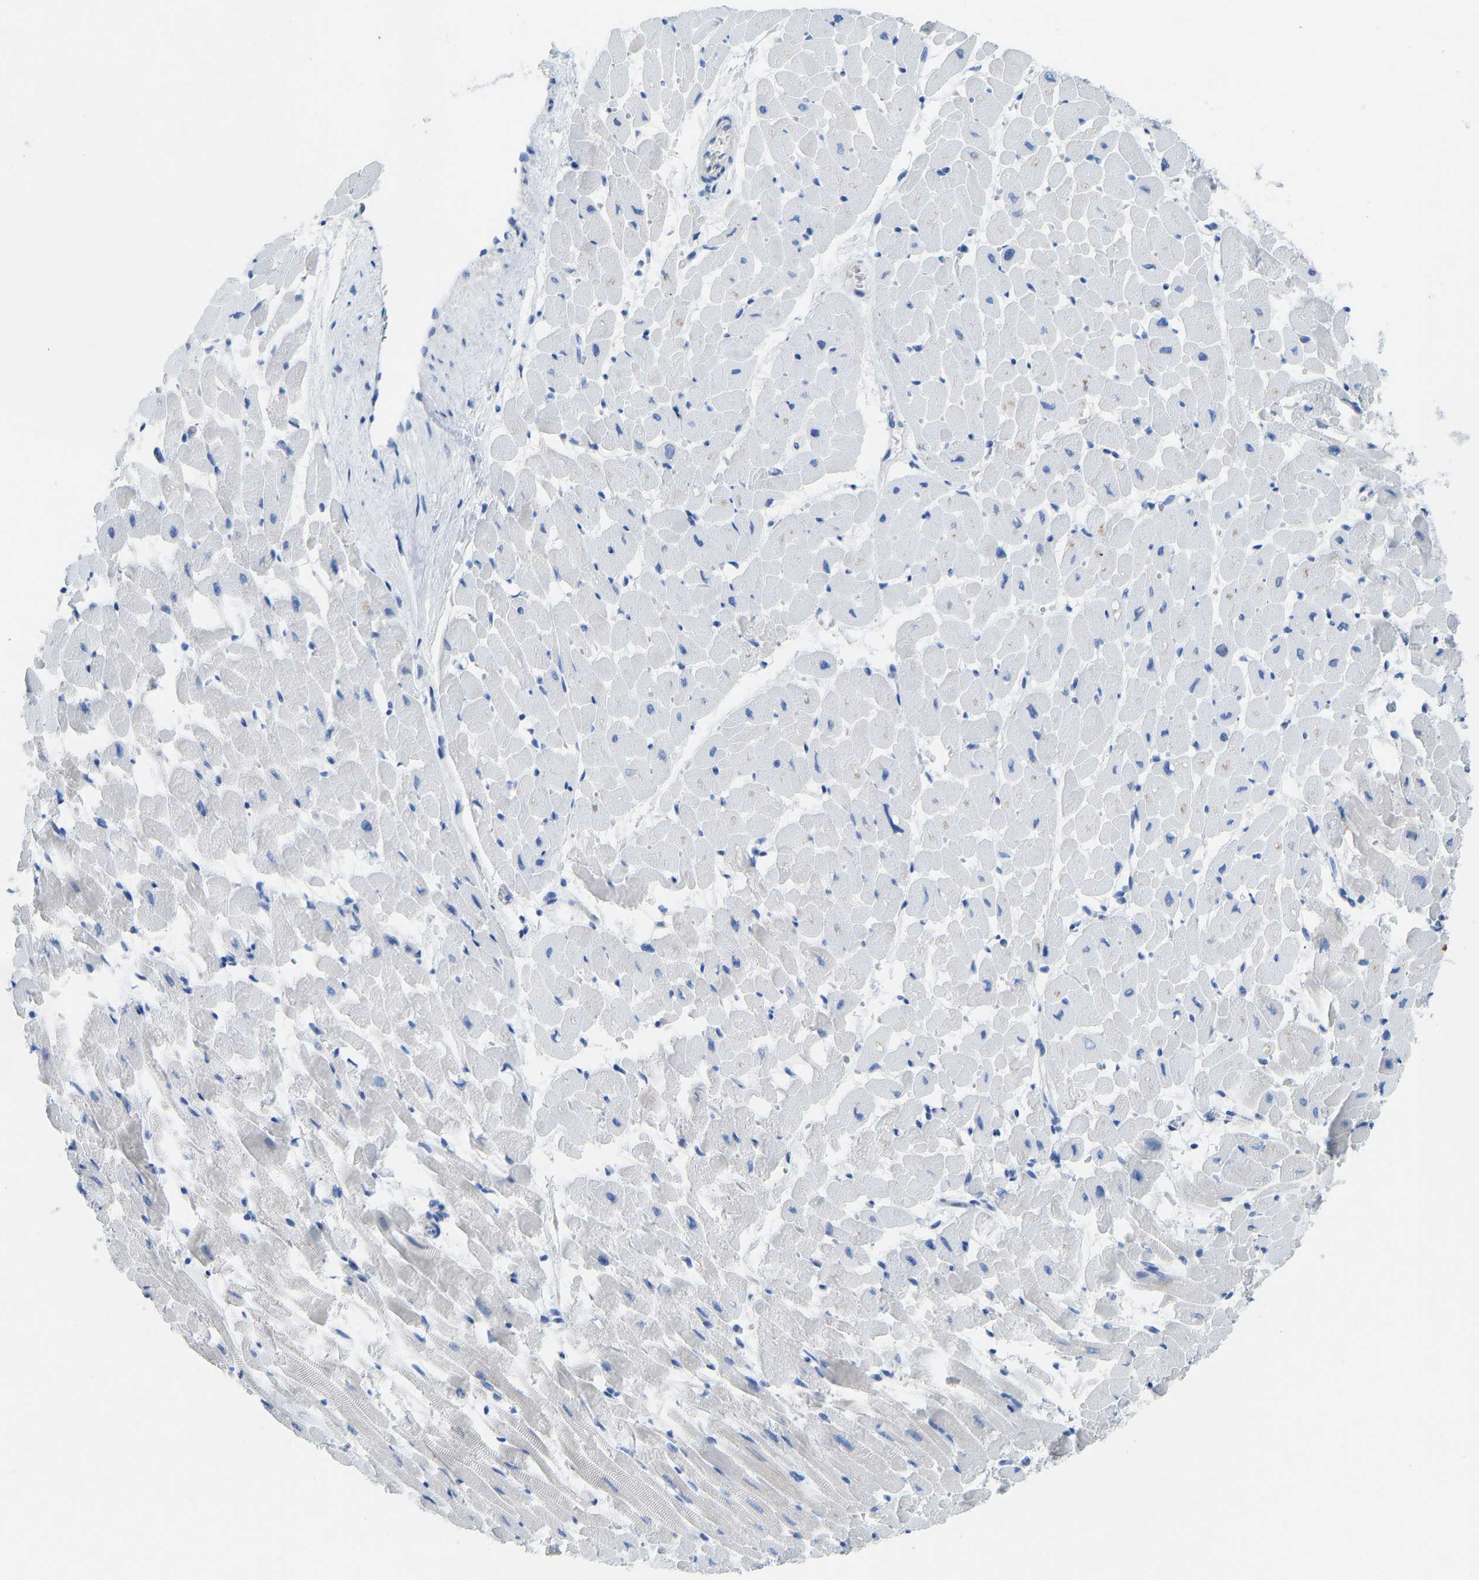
{"staining": {"intensity": "weak", "quantity": "25%-75%", "location": "cytoplasmic/membranous"}, "tissue": "heart muscle", "cell_type": "Cardiomyocytes", "image_type": "normal", "snomed": [{"axis": "morphology", "description": "Normal tissue, NOS"}, {"axis": "topography", "description": "Heart"}], "caption": "A brown stain labels weak cytoplasmic/membranous positivity of a protein in cardiomyocytes of benign heart muscle.", "gene": "NKAIN3", "patient": {"sex": "male", "age": 45}}